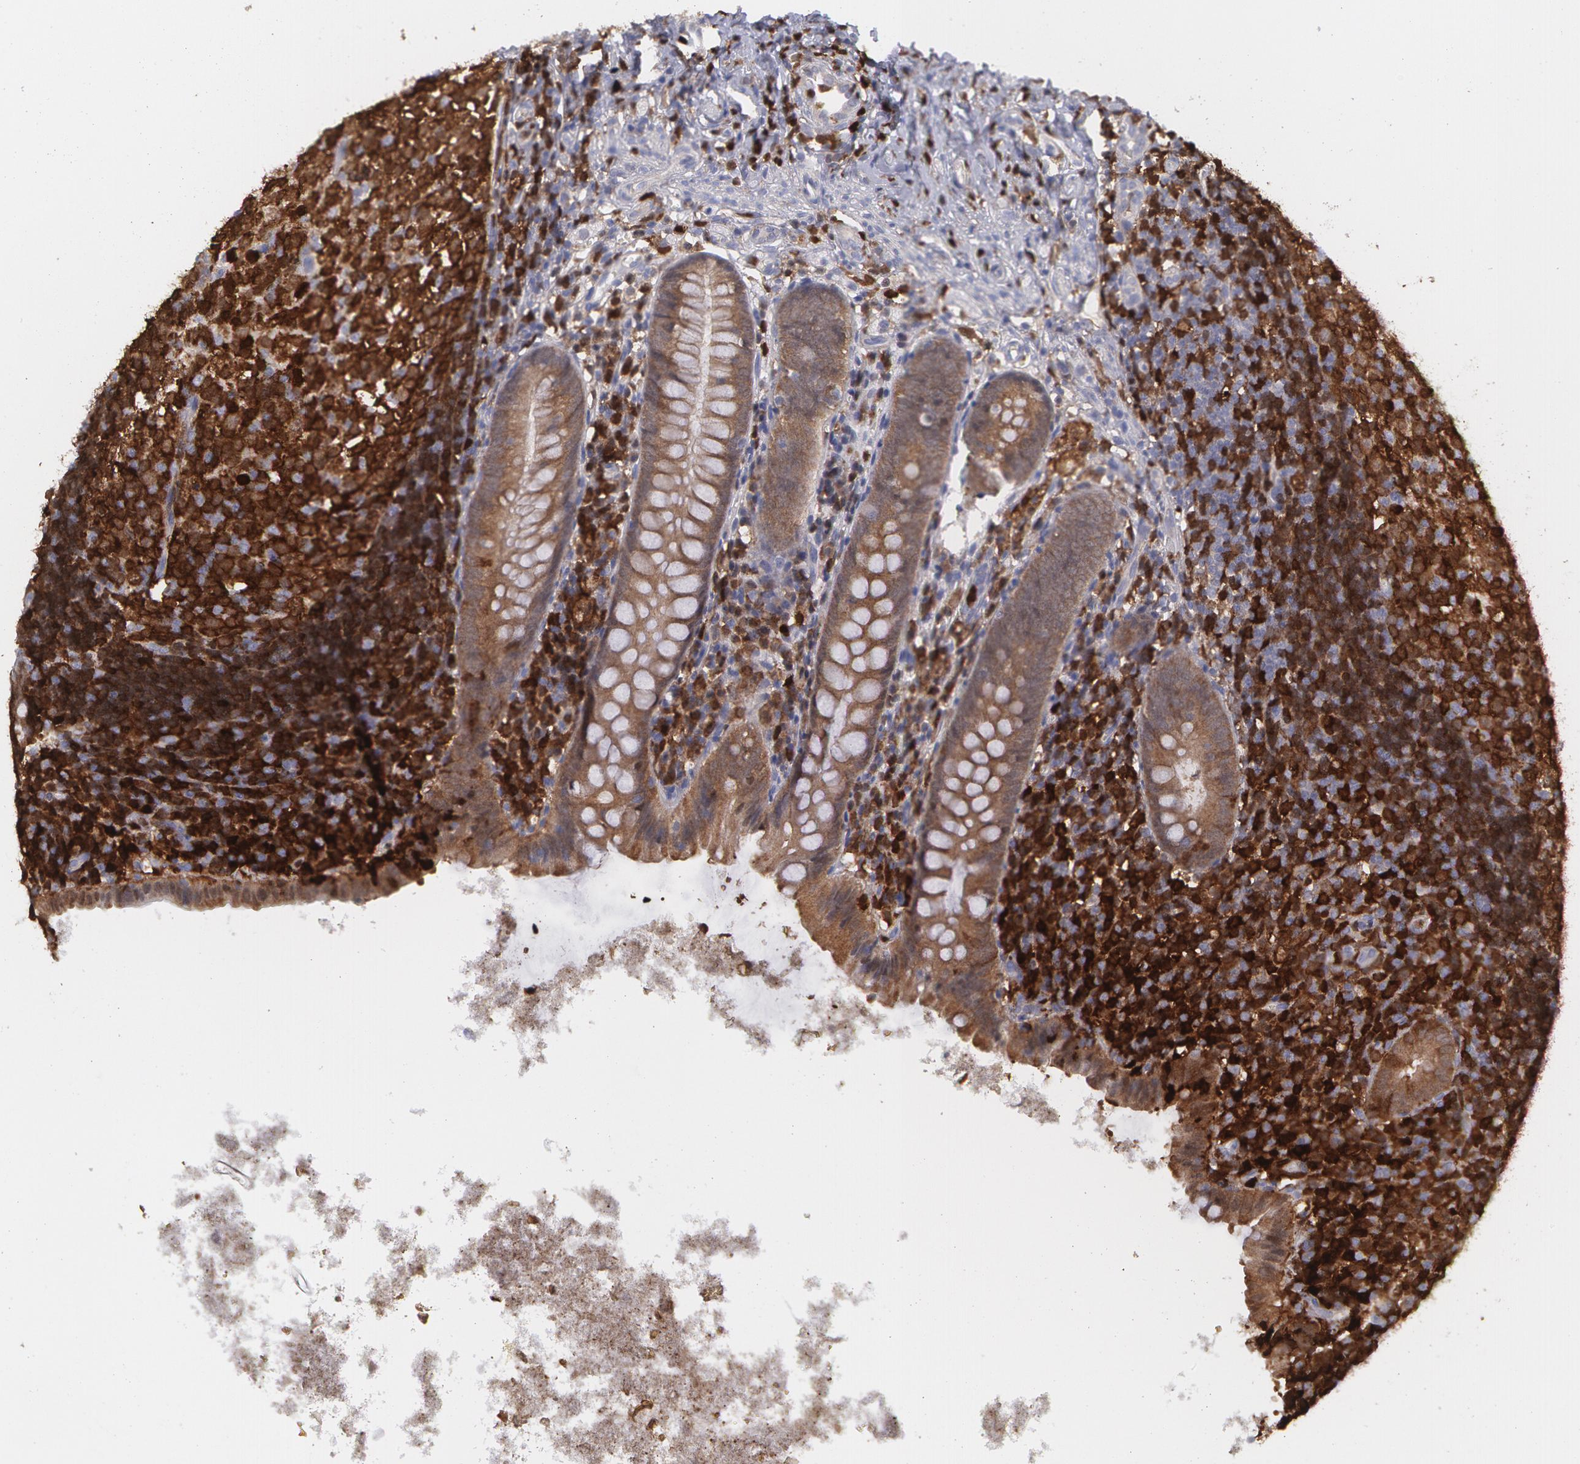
{"staining": {"intensity": "moderate", "quantity": ">75%", "location": "cytoplasmic/membranous"}, "tissue": "appendix", "cell_type": "Glandular cells", "image_type": "normal", "snomed": [{"axis": "morphology", "description": "Normal tissue, NOS"}, {"axis": "topography", "description": "Appendix"}], "caption": "High-power microscopy captured an immunohistochemistry micrograph of unremarkable appendix, revealing moderate cytoplasmic/membranous expression in approximately >75% of glandular cells.", "gene": "SYK", "patient": {"sex": "female", "age": 9}}